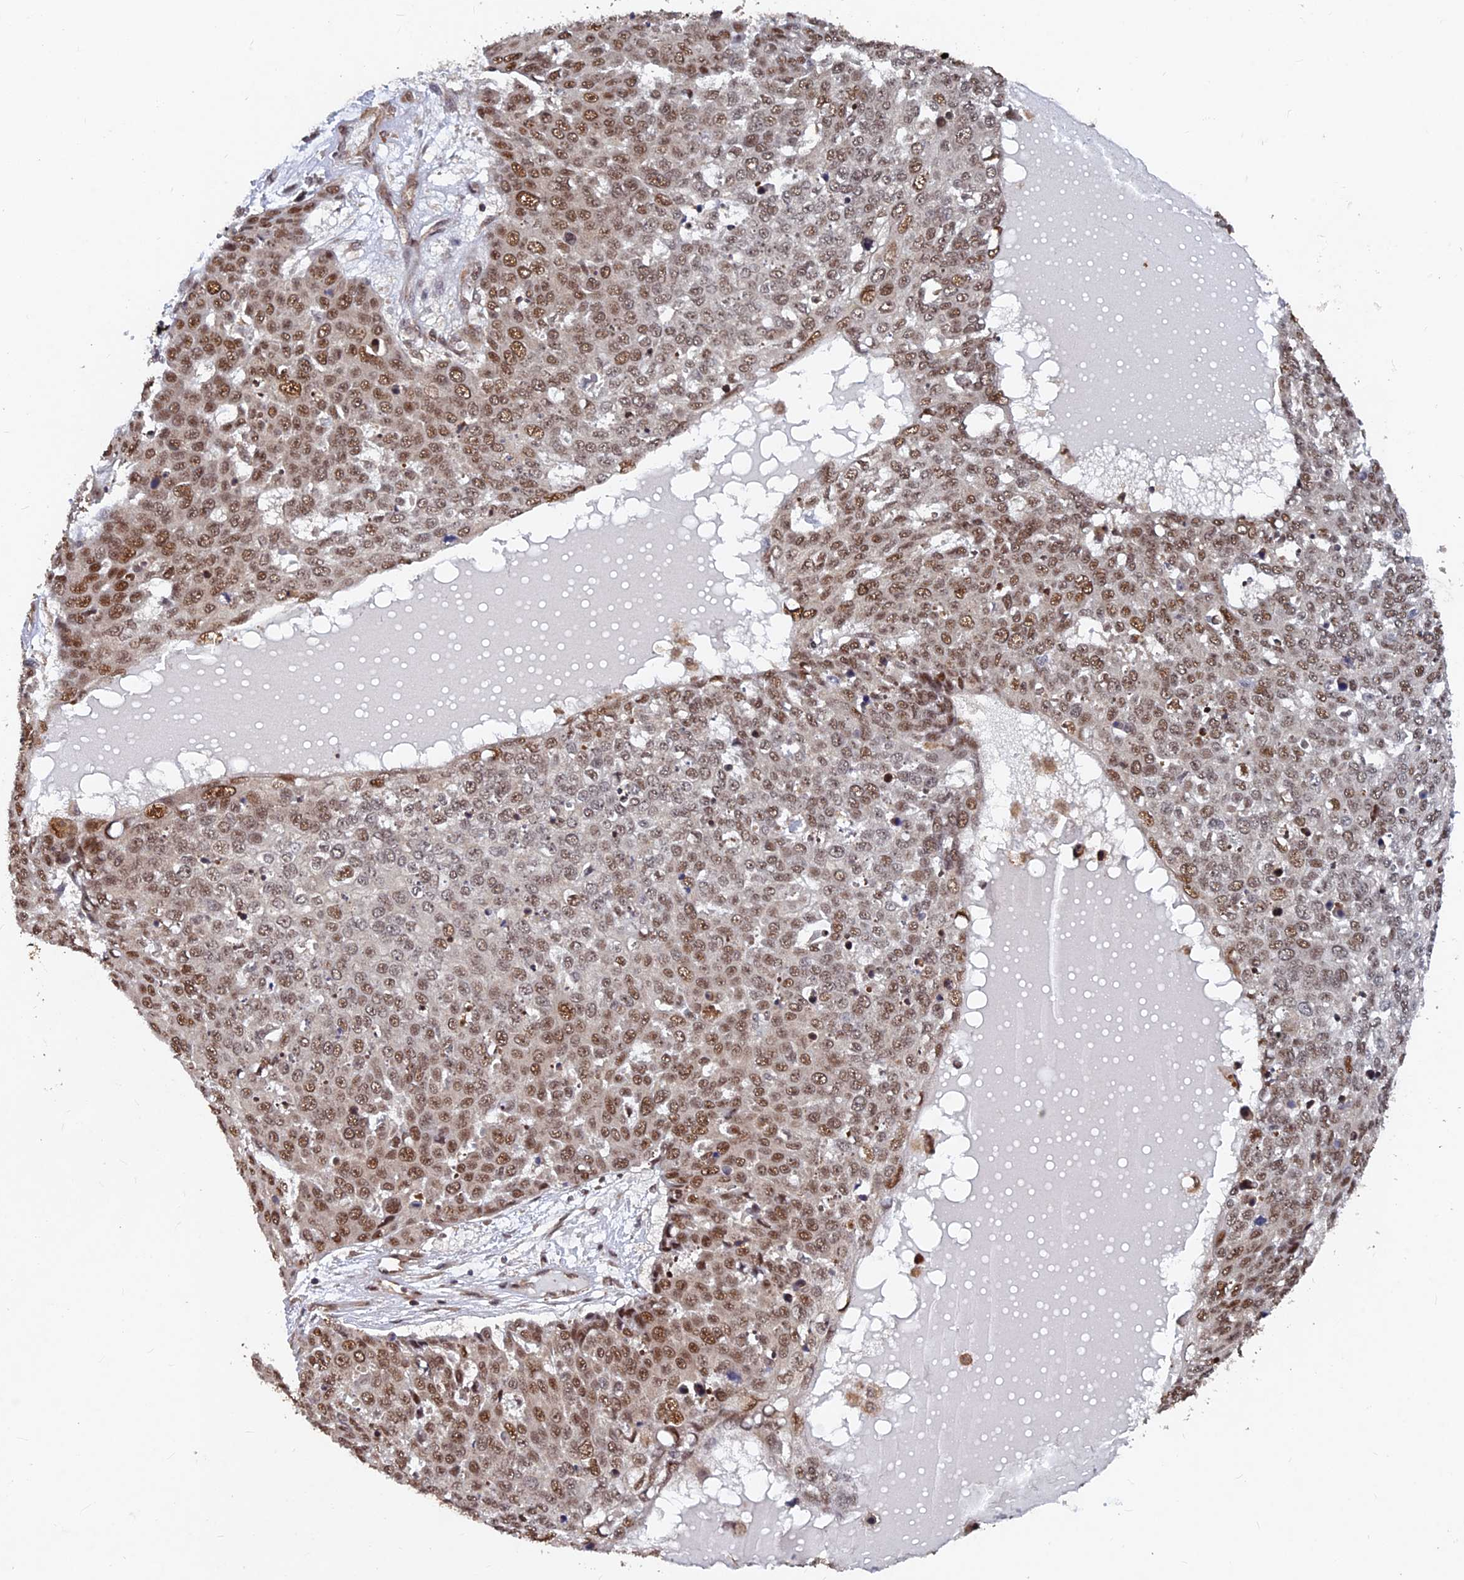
{"staining": {"intensity": "moderate", "quantity": ">75%", "location": "nuclear"}, "tissue": "skin cancer", "cell_type": "Tumor cells", "image_type": "cancer", "snomed": [{"axis": "morphology", "description": "Squamous cell carcinoma, NOS"}, {"axis": "topography", "description": "Skin"}], "caption": "The immunohistochemical stain highlights moderate nuclear expression in tumor cells of skin cancer (squamous cell carcinoma) tissue. (DAB (3,3'-diaminobenzidine) IHC, brown staining for protein, blue staining for nuclei).", "gene": "FAM53C", "patient": {"sex": "male", "age": 71}}